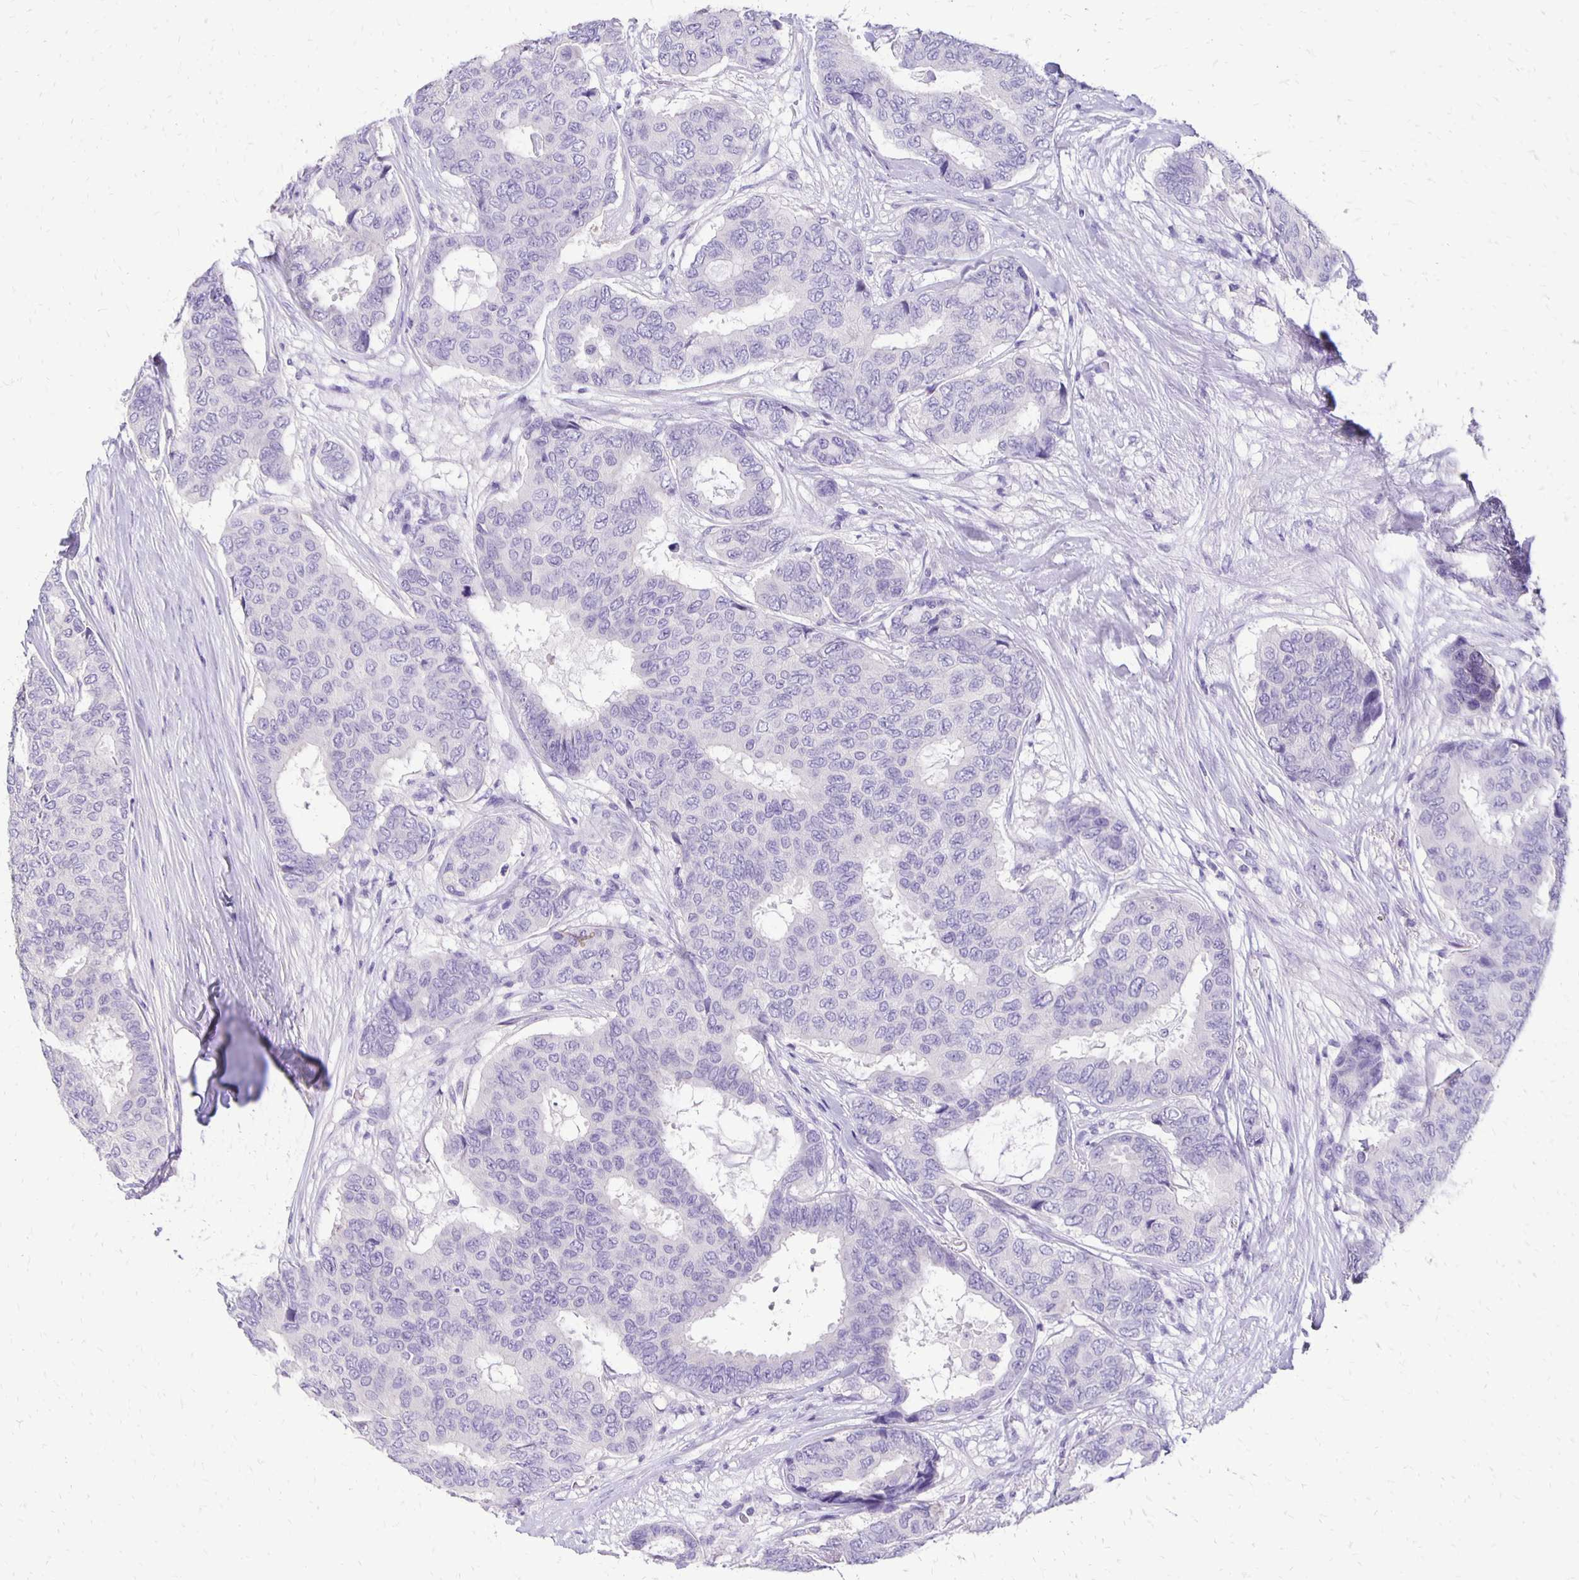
{"staining": {"intensity": "negative", "quantity": "none", "location": "none"}, "tissue": "breast cancer", "cell_type": "Tumor cells", "image_type": "cancer", "snomed": [{"axis": "morphology", "description": "Duct carcinoma"}, {"axis": "topography", "description": "Breast"}], "caption": "An image of human infiltrating ductal carcinoma (breast) is negative for staining in tumor cells. (Brightfield microscopy of DAB (3,3'-diaminobenzidine) IHC at high magnification).", "gene": "ANKRD45", "patient": {"sex": "female", "age": 75}}